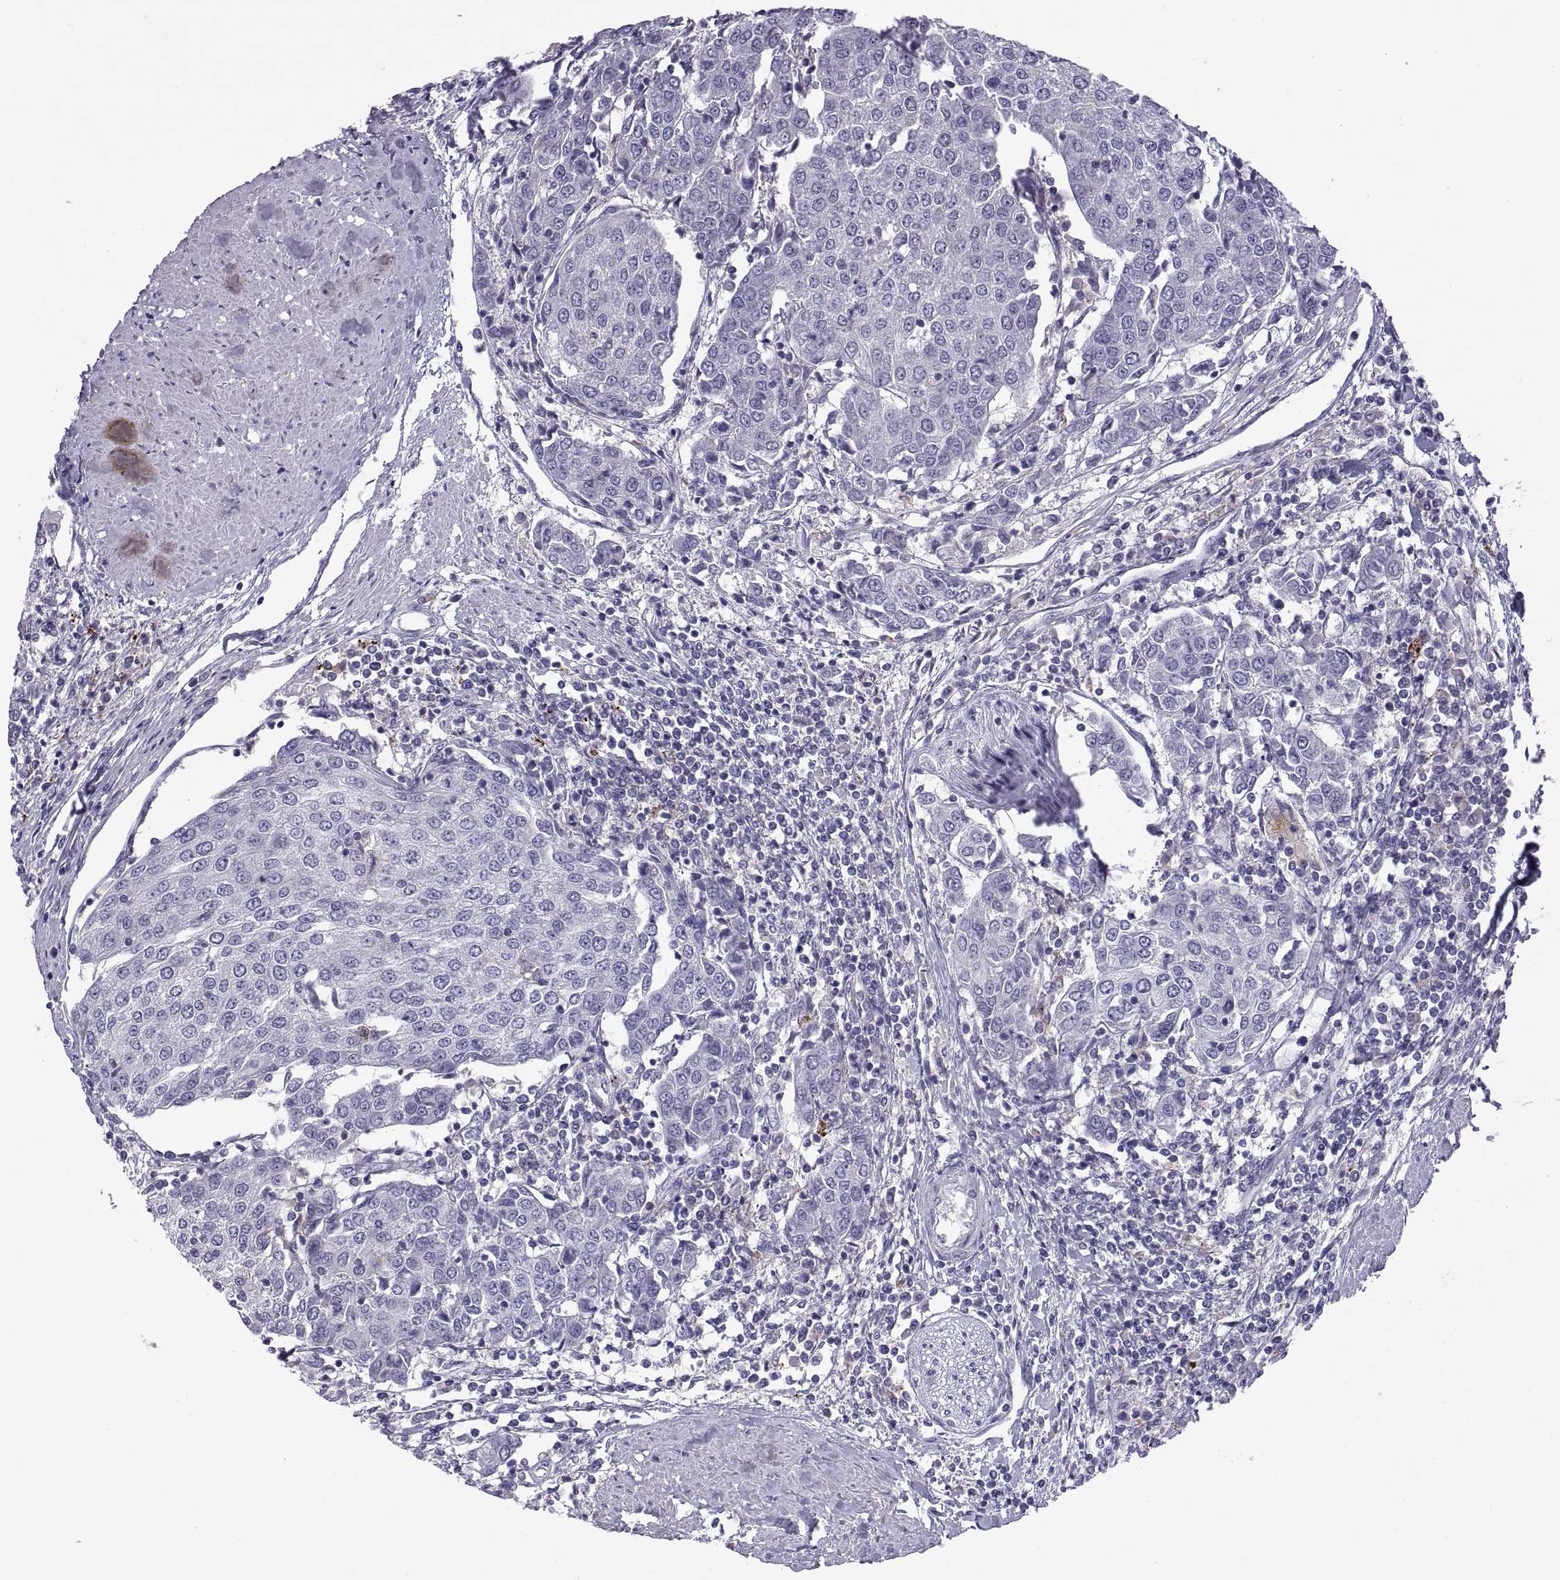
{"staining": {"intensity": "negative", "quantity": "none", "location": "none"}, "tissue": "urothelial cancer", "cell_type": "Tumor cells", "image_type": "cancer", "snomed": [{"axis": "morphology", "description": "Urothelial carcinoma, High grade"}, {"axis": "topography", "description": "Urinary bladder"}], "caption": "Tumor cells are negative for brown protein staining in urothelial cancer.", "gene": "RGS19", "patient": {"sex": "female", "age": 85}}